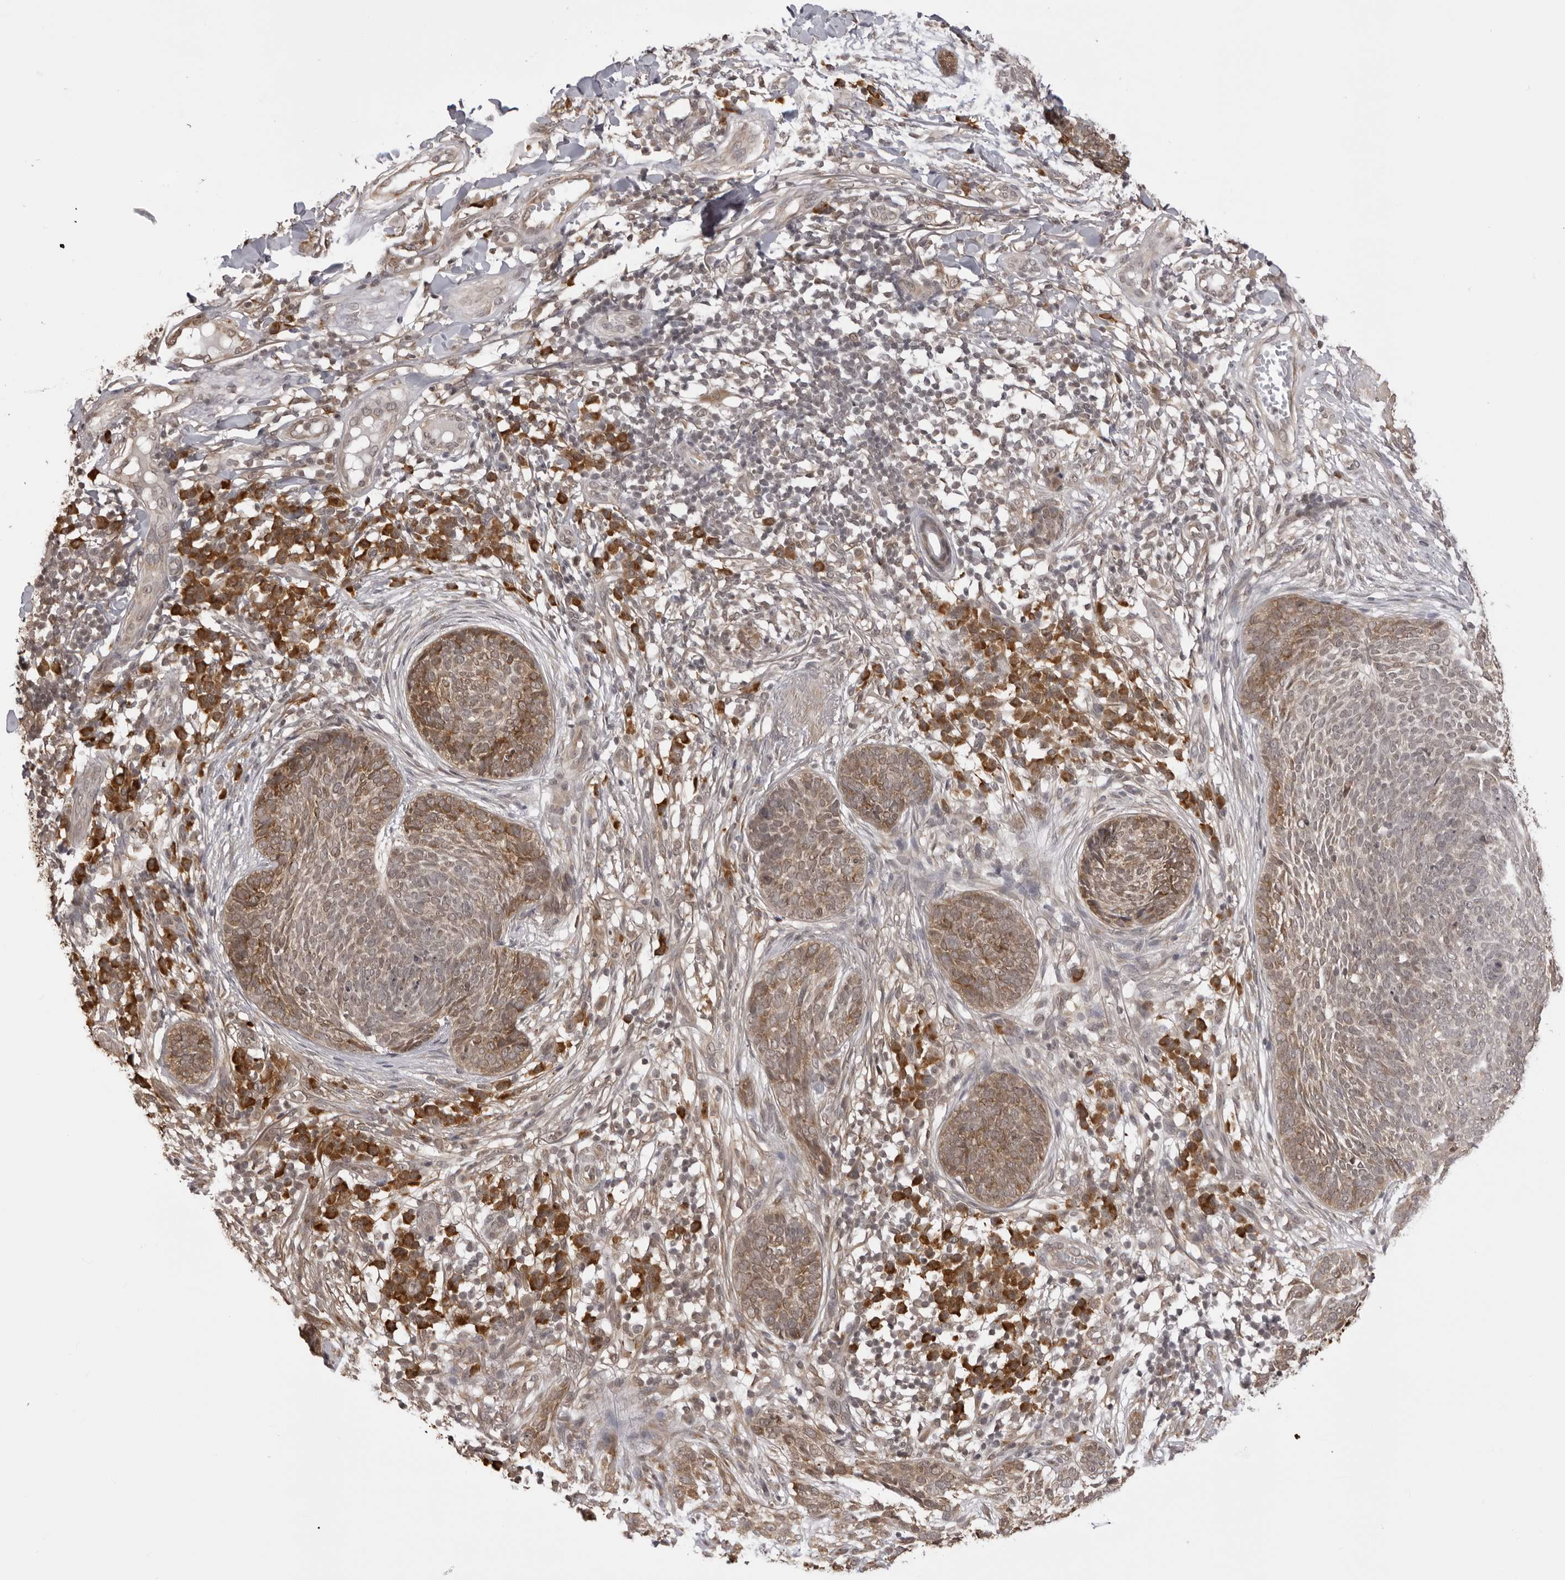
{"staining": {"intensity": "weak", "quantity": "25%-75%", "location": "cytoplasmic/membranous"}, "tissue": "skin cancer", "cell_type": "Tumor cells", "image_type": "cancer", "snomed": [{"axis": "morphology", "description": "Basal cell carcinoma"}, {"axis": "topography", "description": "Skin"}], "caption": "The histopathology image exhibits immunohistochemical staining of basal cell carcinoma (skin). There is weak cytoplasmic/membranous staining is seen in approximately 25%-75% of tumor cells.", "gene": "ZC3H11A", "patient": {"sex": "female", "age": 64}}